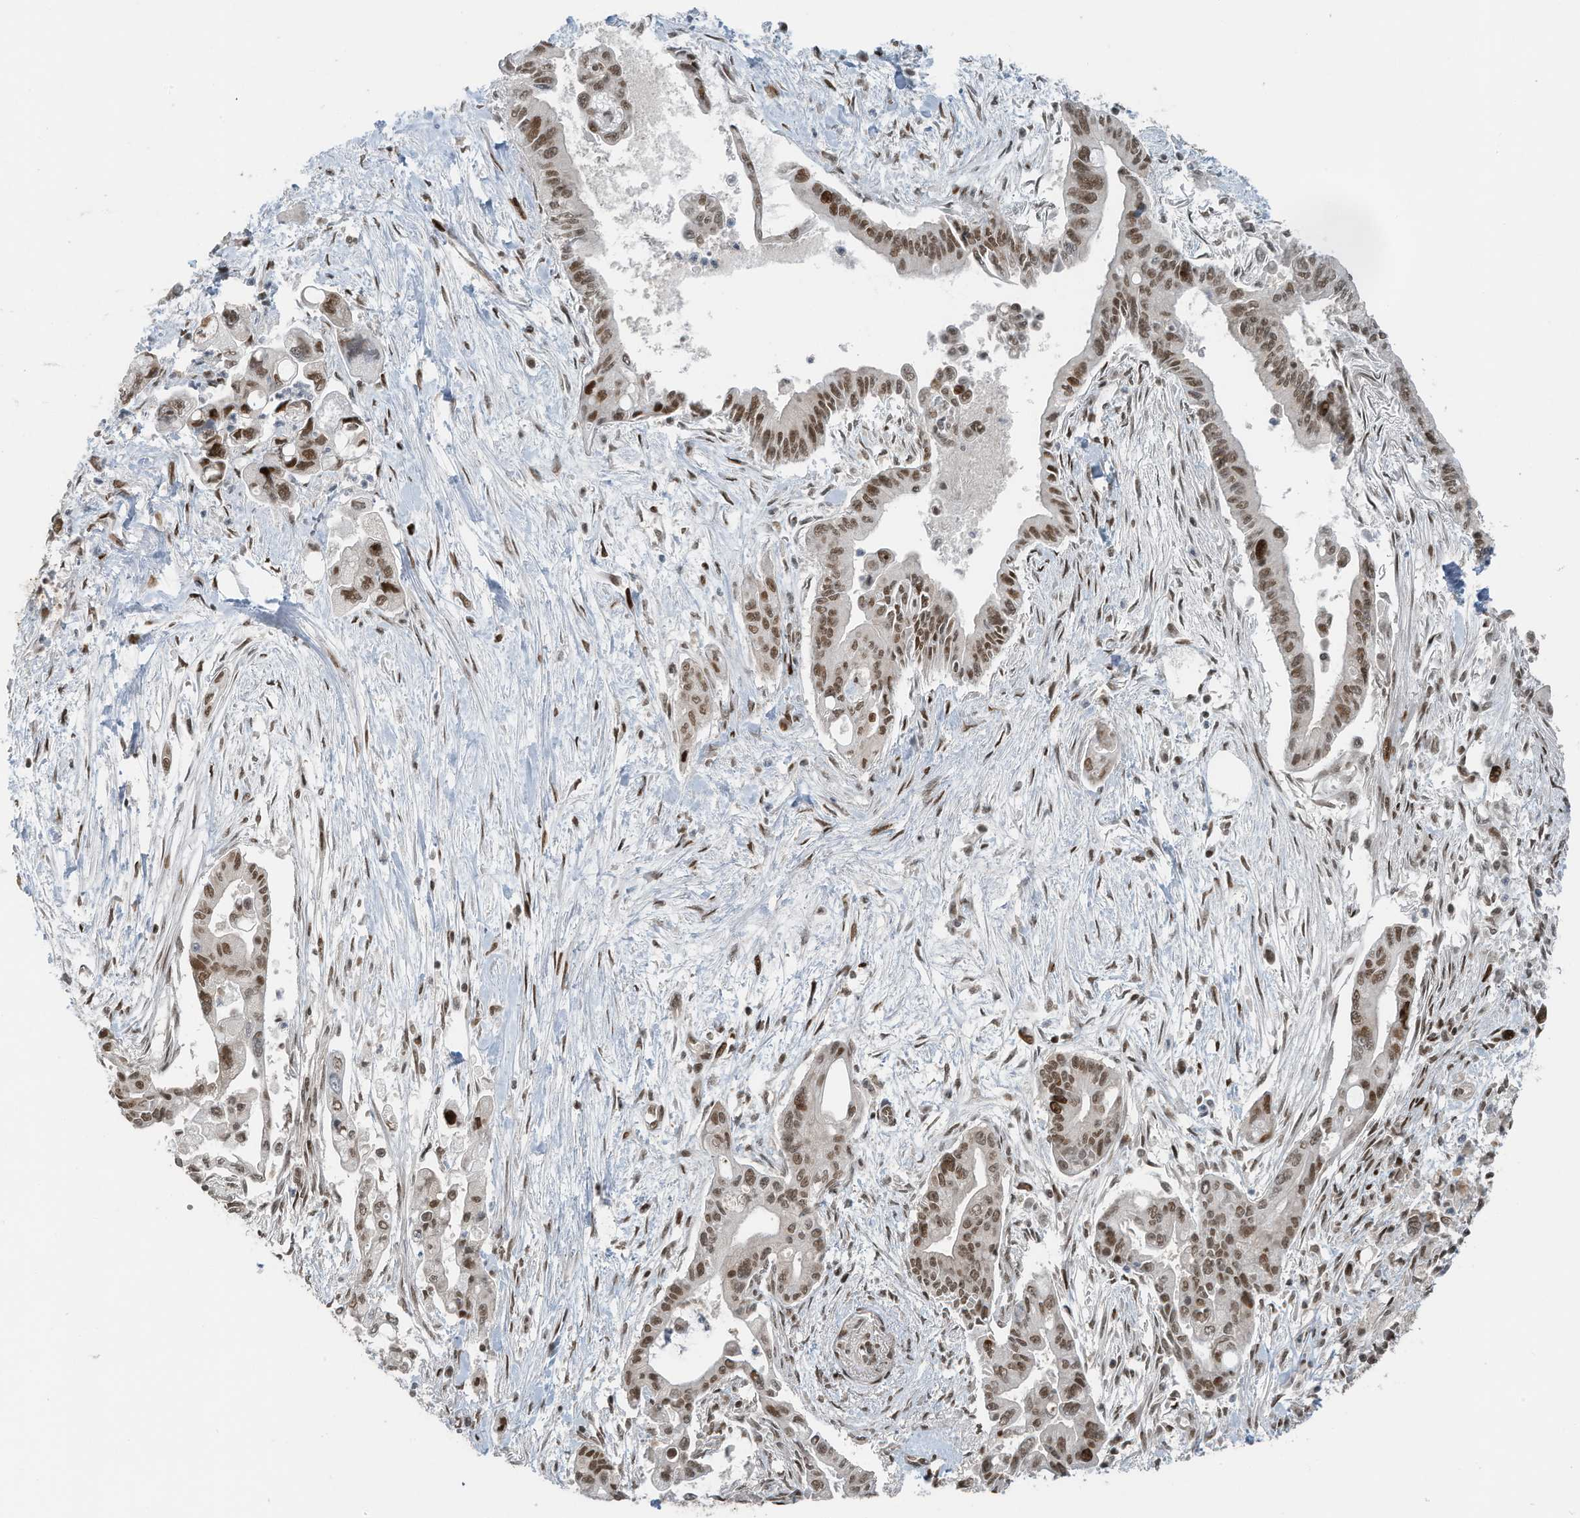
{"staining": {"intensity": "moderate", "quantity": ">75%", "location": "nuclear"}, "tissue": "pancreatic cancer", "cell_type": "Tumor cells", "image_type": "cancer", "snomed": [{"axis": "morphology", "description": "Adenocarcinoma, NOS"}, {"axis": "topography", "description": "Pancreas"}], "caption": "Brown immunohistochemical staining in human pancreatic cancer displays moderate nuclear positivity in about >75% of tumor cells.", "gene": "PCNP", "patient": {"sex": "male", "age": 70}}